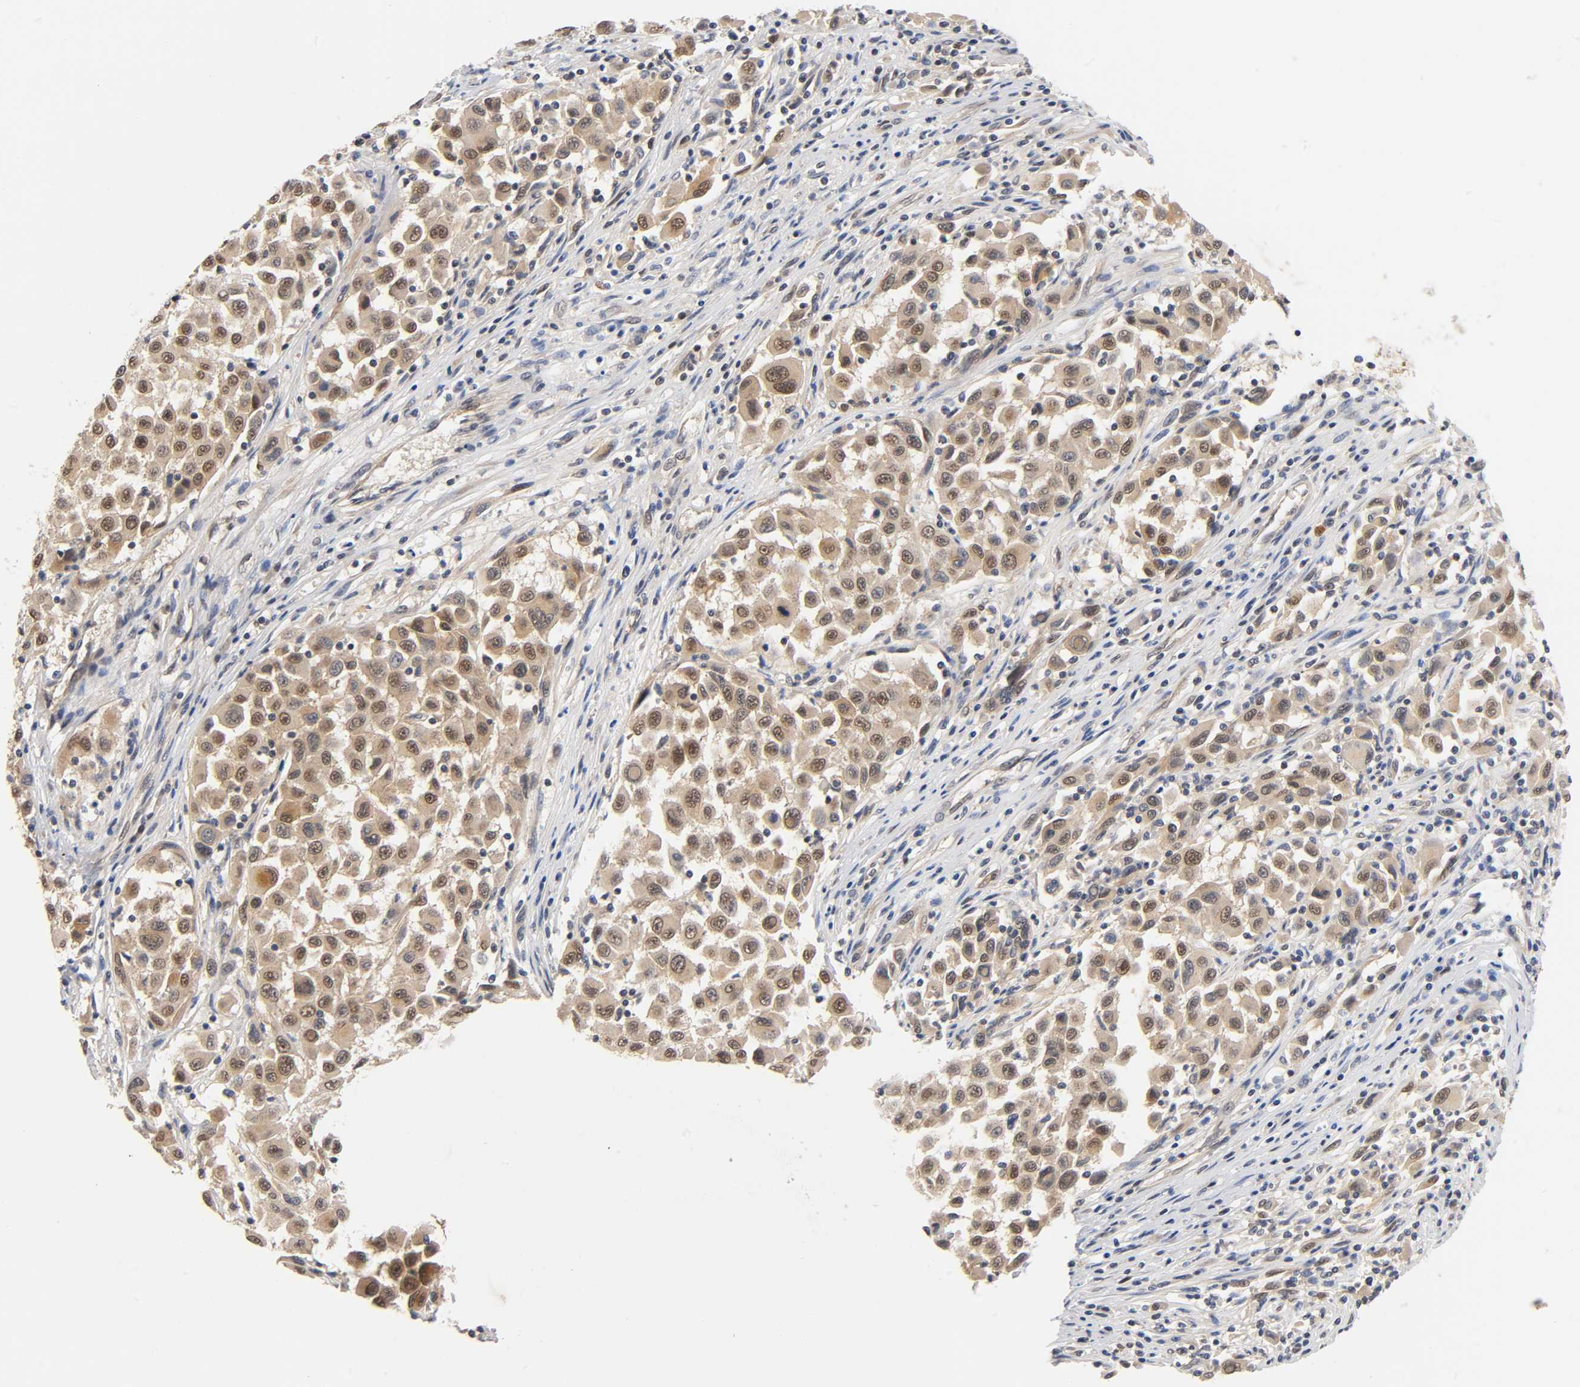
{"staining": {"intensity": "weak", "quantity": ">75%", "location": "cytoplasmic/membranous,nuclear"}, "tissue": "melanoma", "cell_type": "Tumor cells", "image_type": "cancer", "snomed": [{"axis": "morphology", "description": "Malignant melanoma, Metastatic site"}, {"axis": "topography", "description": "Lymph node"}], "caption": "Approximately >75% of tumor cells in human melanoma display weak cytoplasmic/membranous and nuclear protein staining as visualized by brown immunohistochemical staining.", "gene": "PRKAB1", "patient": {"sex": "male", "age": 61}}